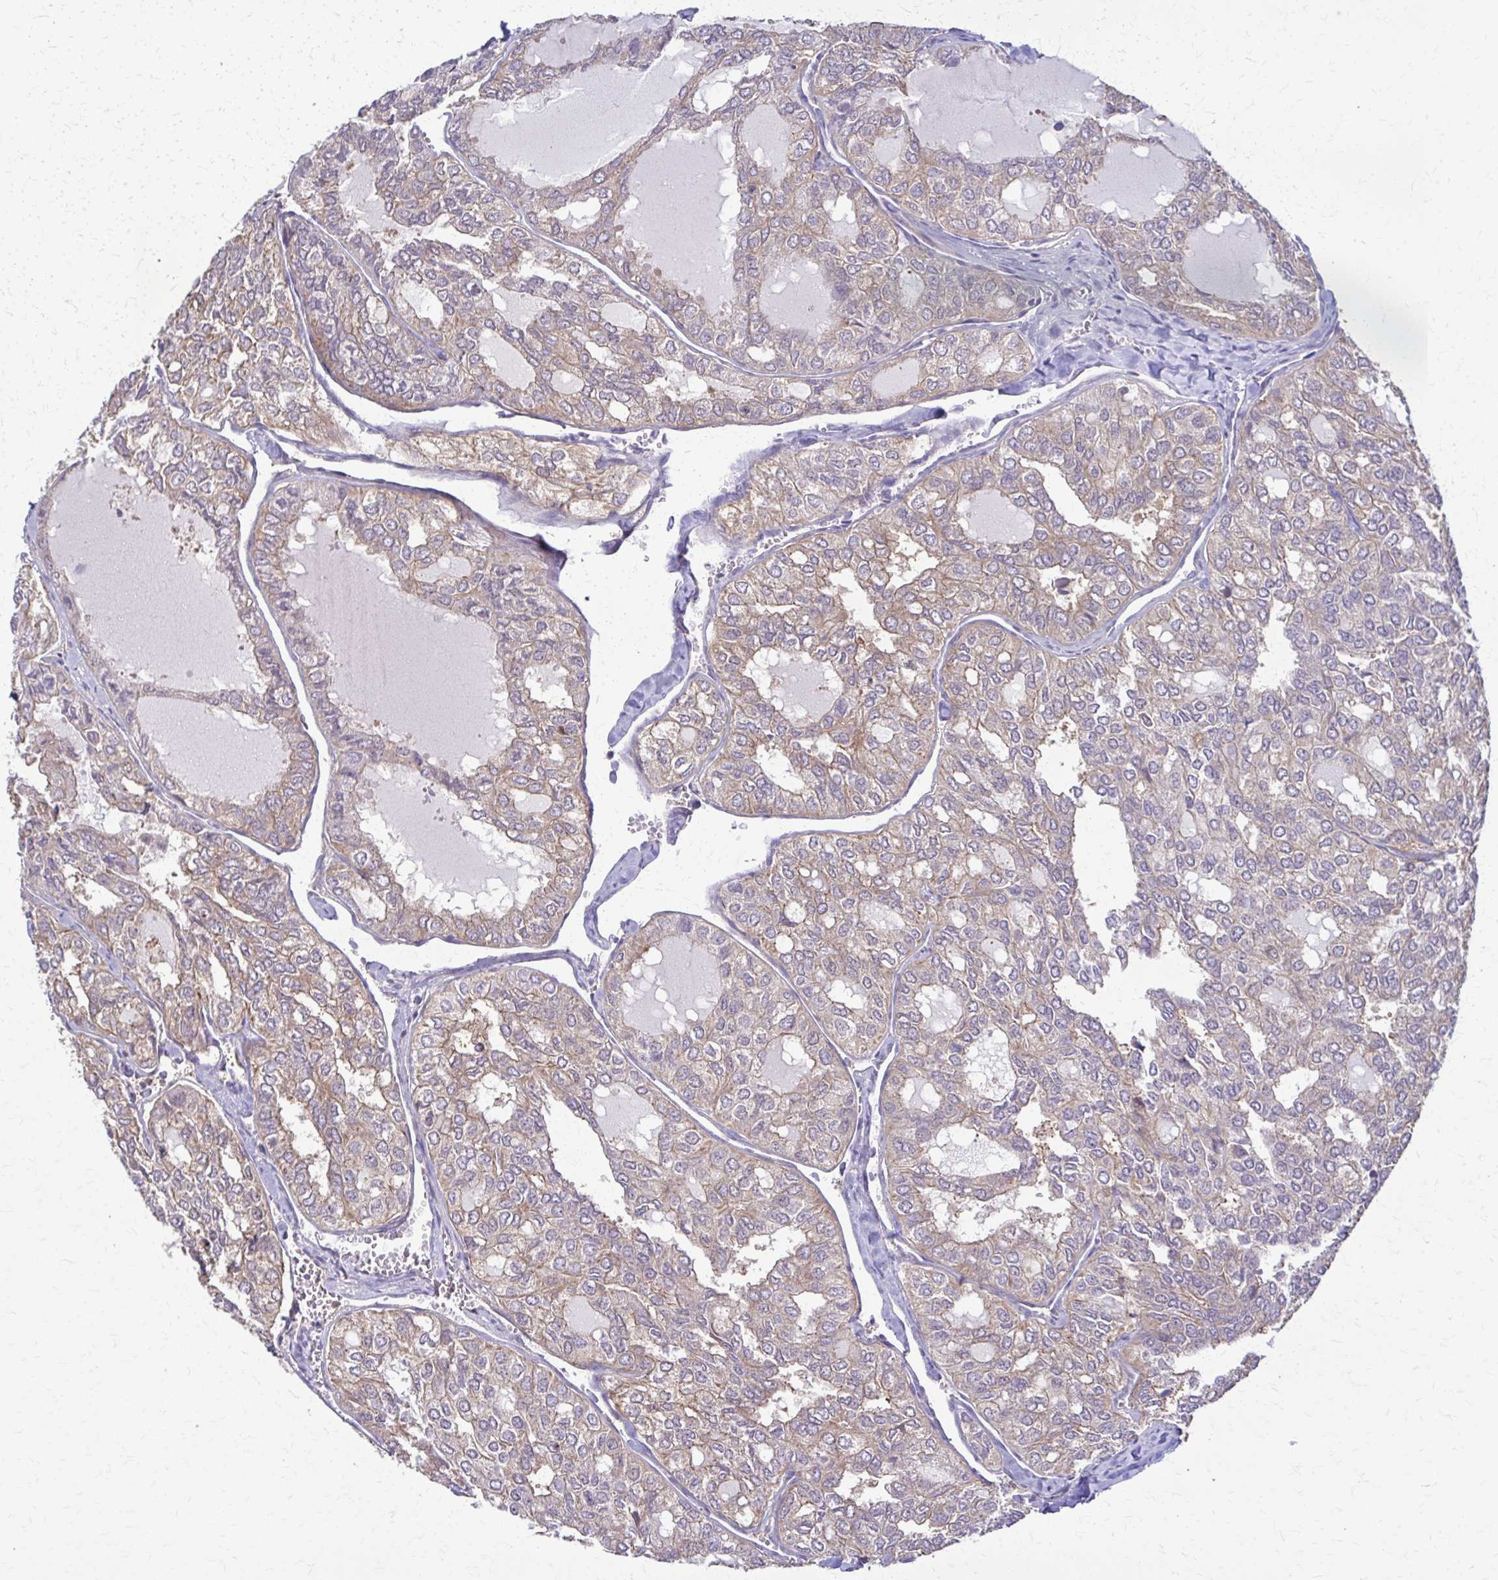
{"staining": {"intensity": "moderate", "quantity": "25%-75%", "location": "cytoplasmic/membranous"}, "tissue": "thyroid cancer", "cell_type": "Tumor cells", "image_type": "cancer", "snomed": [{"axis": "morphology", "description": "Follicular adenoma carcinoma, NOS"}, {"axis": "topography", "description": "Thyroid gland"}], "caption": "This micrograph exhibits immunohistochemistry staining of human thyroid cancer (follicular adenoma carcinoma), with medium moderate cytoplasmic/membranous positivity in approximately 25%-75% of tumor cells.", "gene": "DSP", "patient": {"sex": "male", "age": 75}}